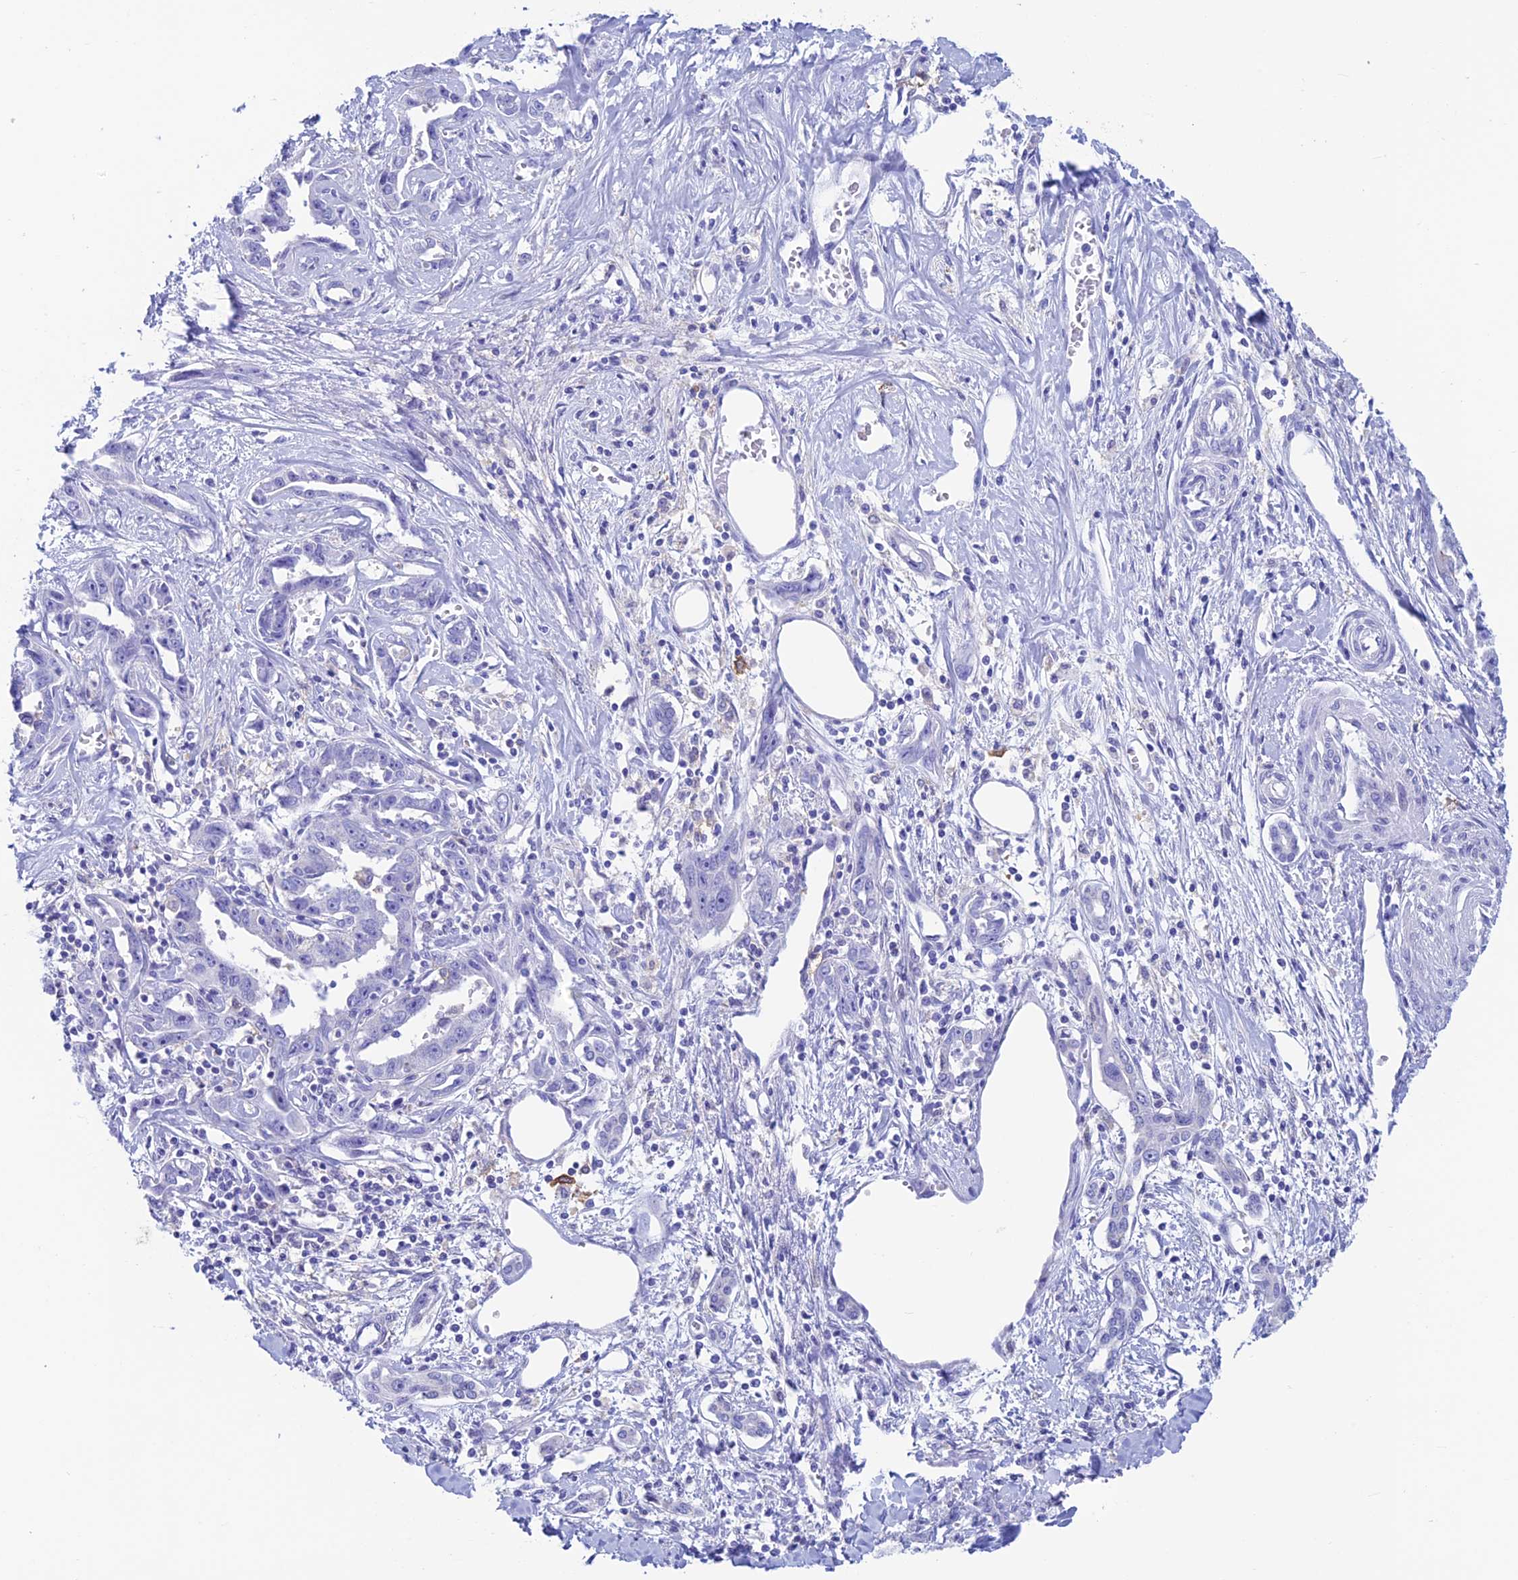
{"staining": {"intensity": "negative", "quantity": "none", "location": "none"}, "tissue": "liver cancer", "cell_type": "Tumor cells", "image_type": "cancer", "snomed": [{"axis": "morphology", "description": "Cholangiocarcinoma"}, {"axis": "topography", "description": "Liver"}], "caption": "Immunohistochemistry (IHC) image of neoplastic tissue: human liver cancer stained with DAB reveals no significant protein expression in tumor cells.", "gene": "KCNK17", "patient": {"sex": "male", "age": 59}}